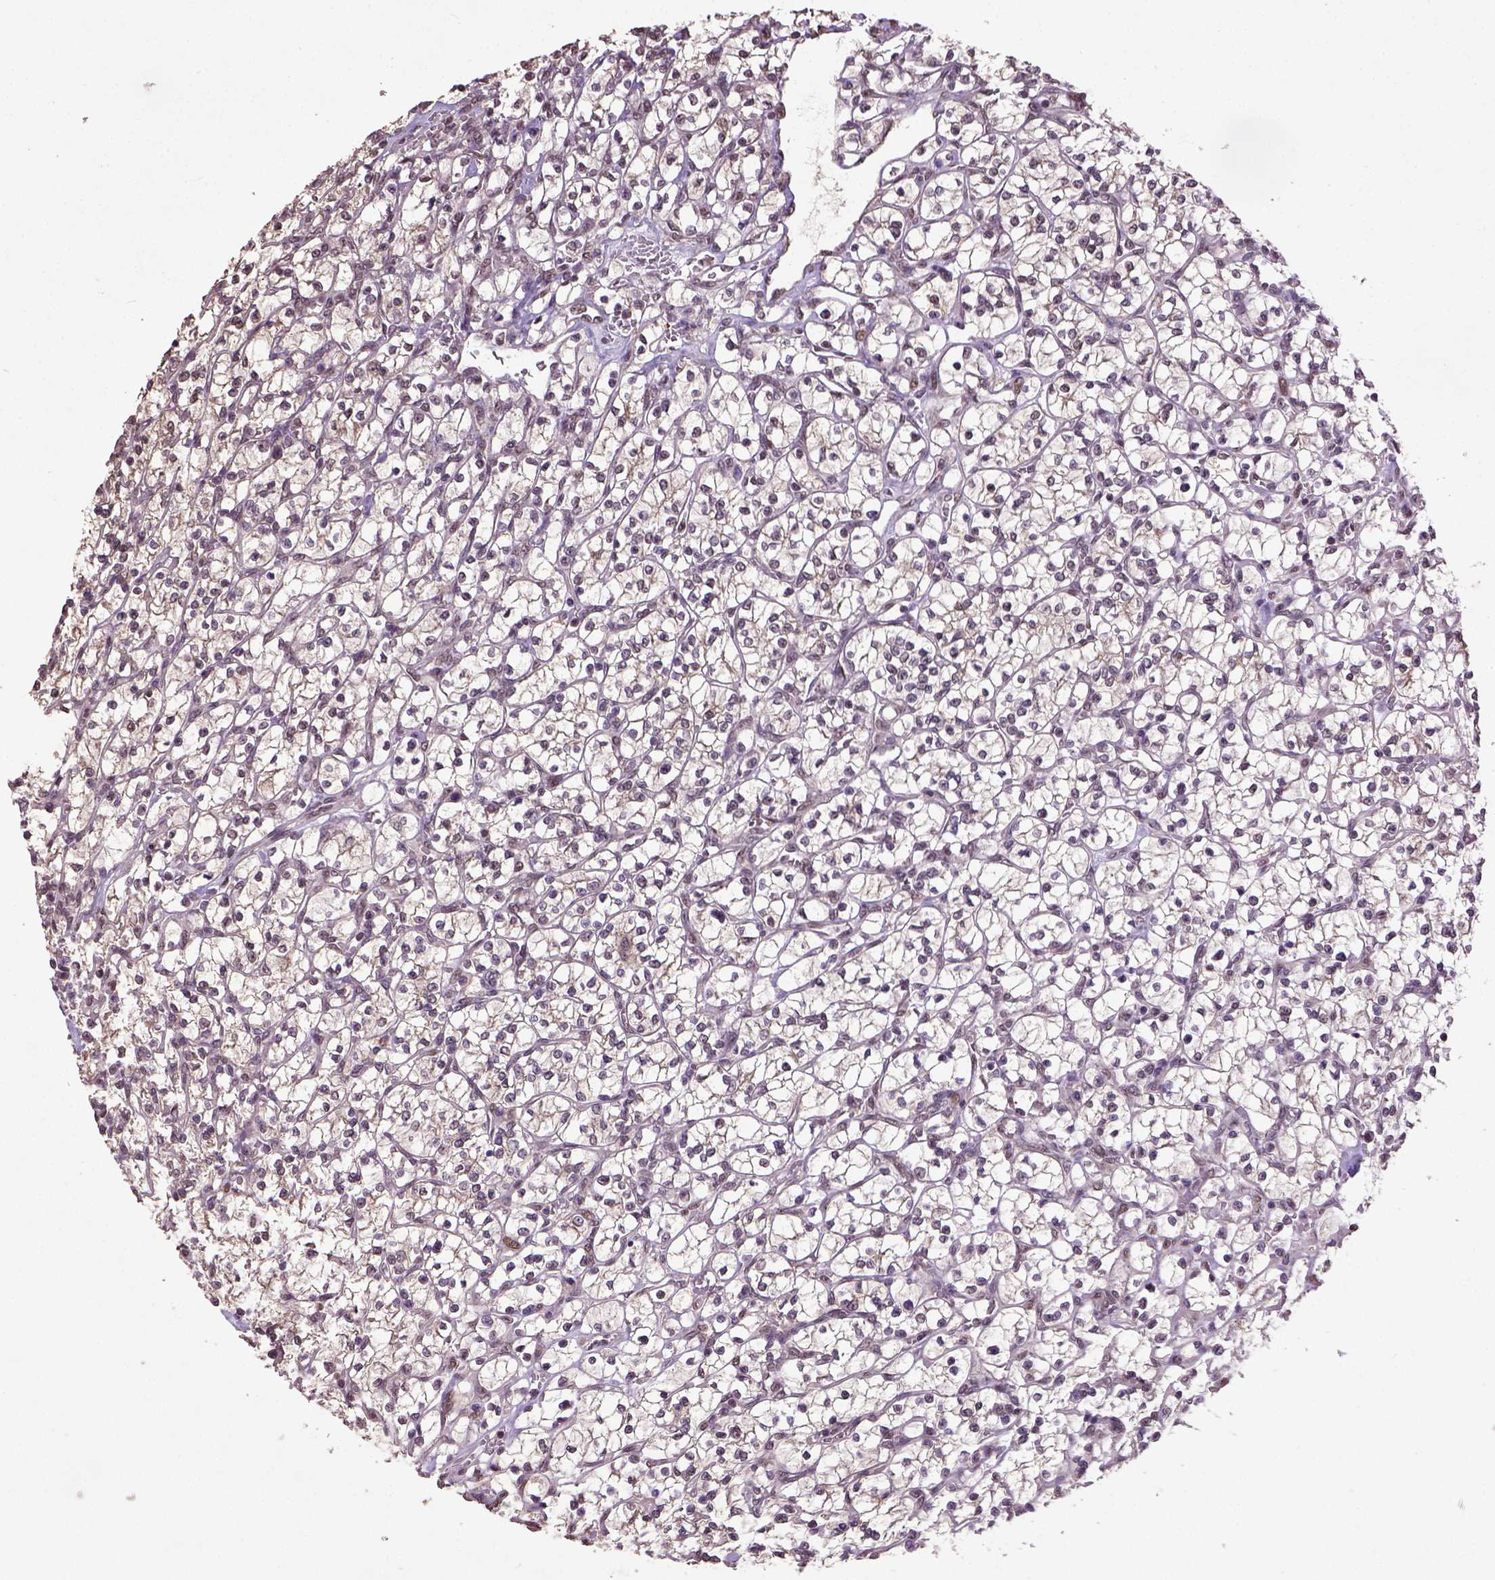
{"staining": {"intensity": "moderate", "quantity": ">75%", "location": "cytoplasmic/membranous,nuclear"}, "tissue": "renal cancer", "cell_type": "Tumor cells", "image_type": "cancer", "snomed": [{"axis": "morphology", "description": "Adenocarcinoma, NOS"}, {"axis": "topography", "description": "Kidney"}], "caption": "Immunohistochemistry micrograph of human renal adenocarcinoma stained for a protein (brown), which demonstrates medium levels of moderate cytoplasmic/membranous and nuclear positivity in about >75% of tumor cells.", "gene": "UBA3", "patient": {"sex": "female", "age": 64}}